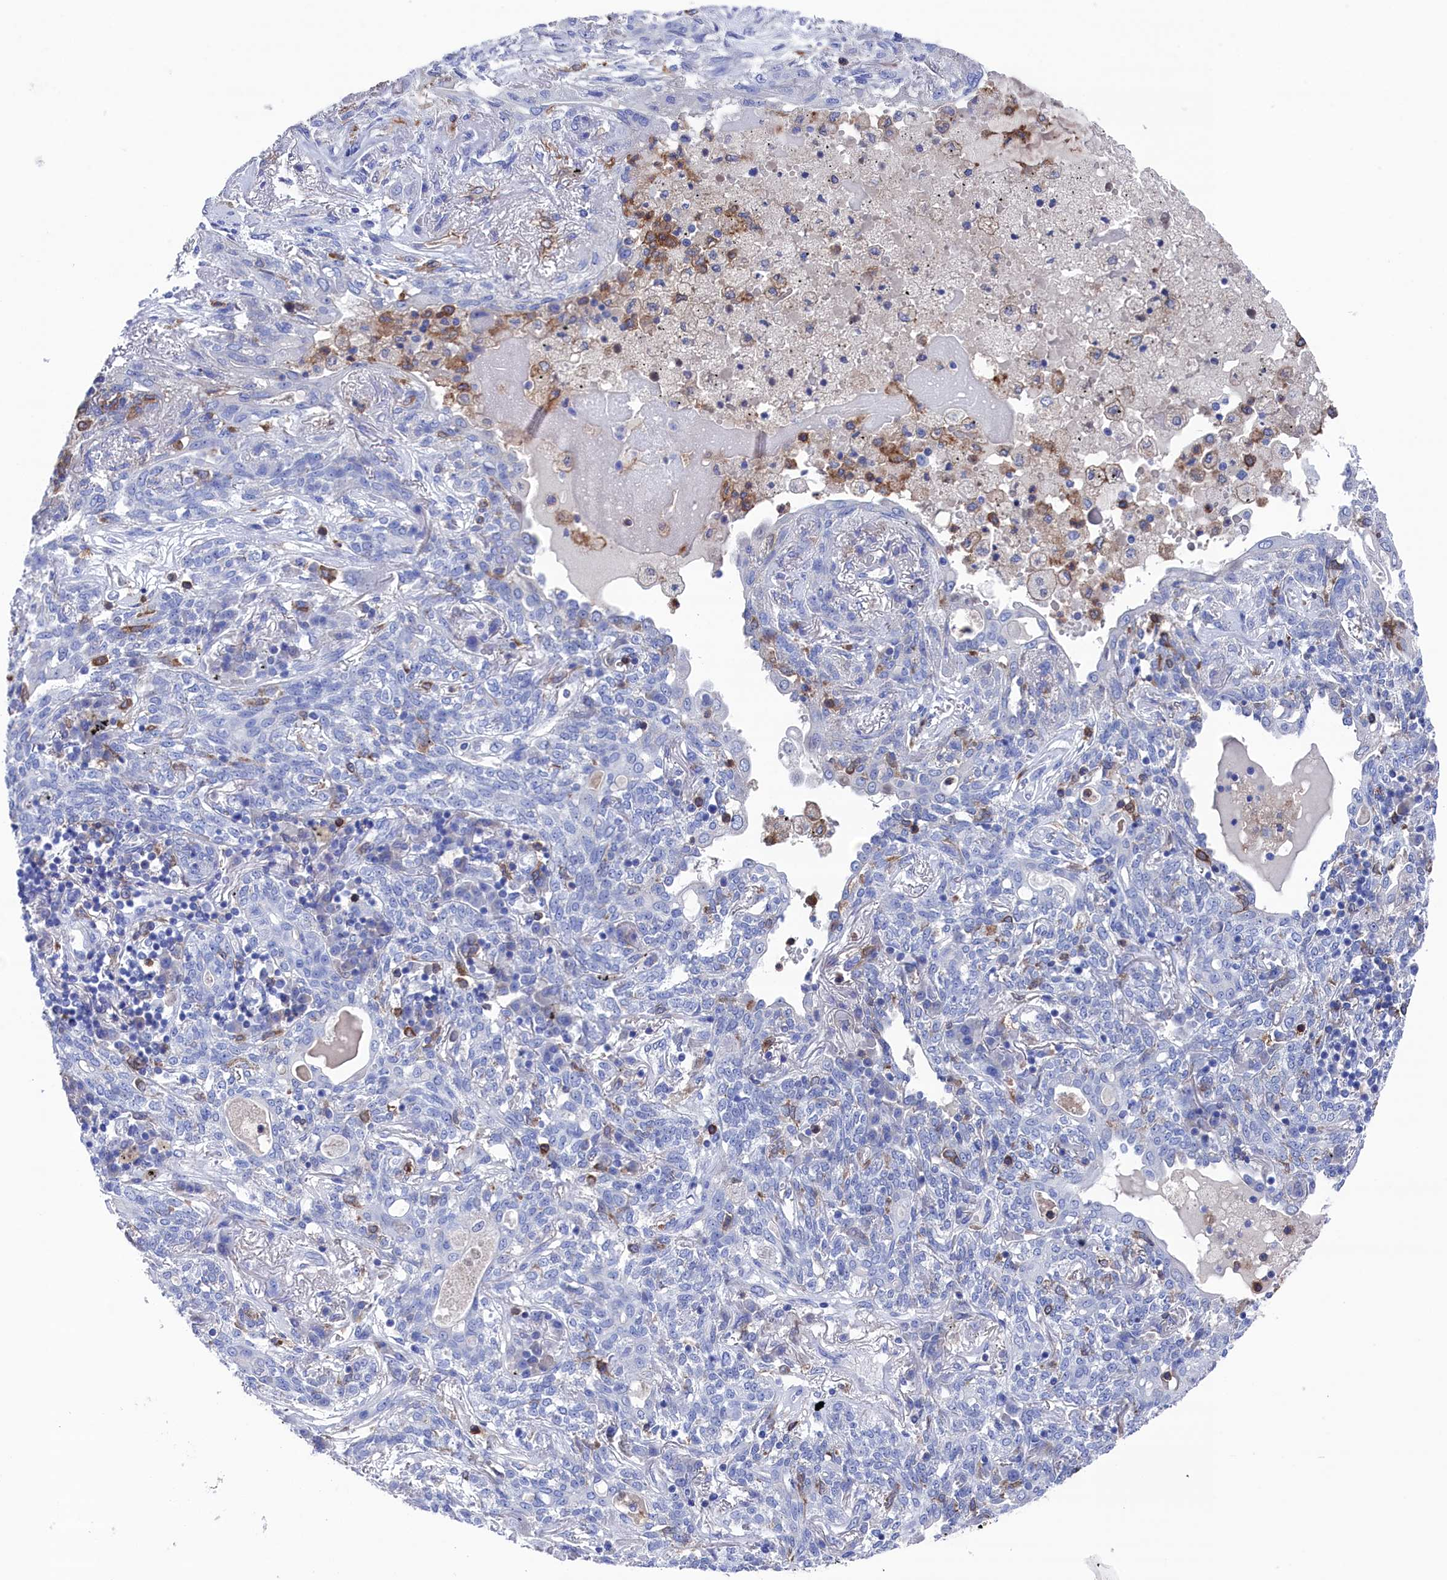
{"staining": {"intensity": "negative", "quantity": "none", "location": "none"}, "tissue": "lung cancer", "cell_type": "Tumor cells", "image_type": "cancer", "snomed": [{"axis": "morphology", "description": "Squamous cell carcinoma, NOS"}, {"axis": "topography", "description": "Lung"}], "caption": "There is no significant staining in tumor cells of squamous cell carcinoma (lung).", "gene": "TYROBP", "patient": {"sex": "female", "age": 70}}